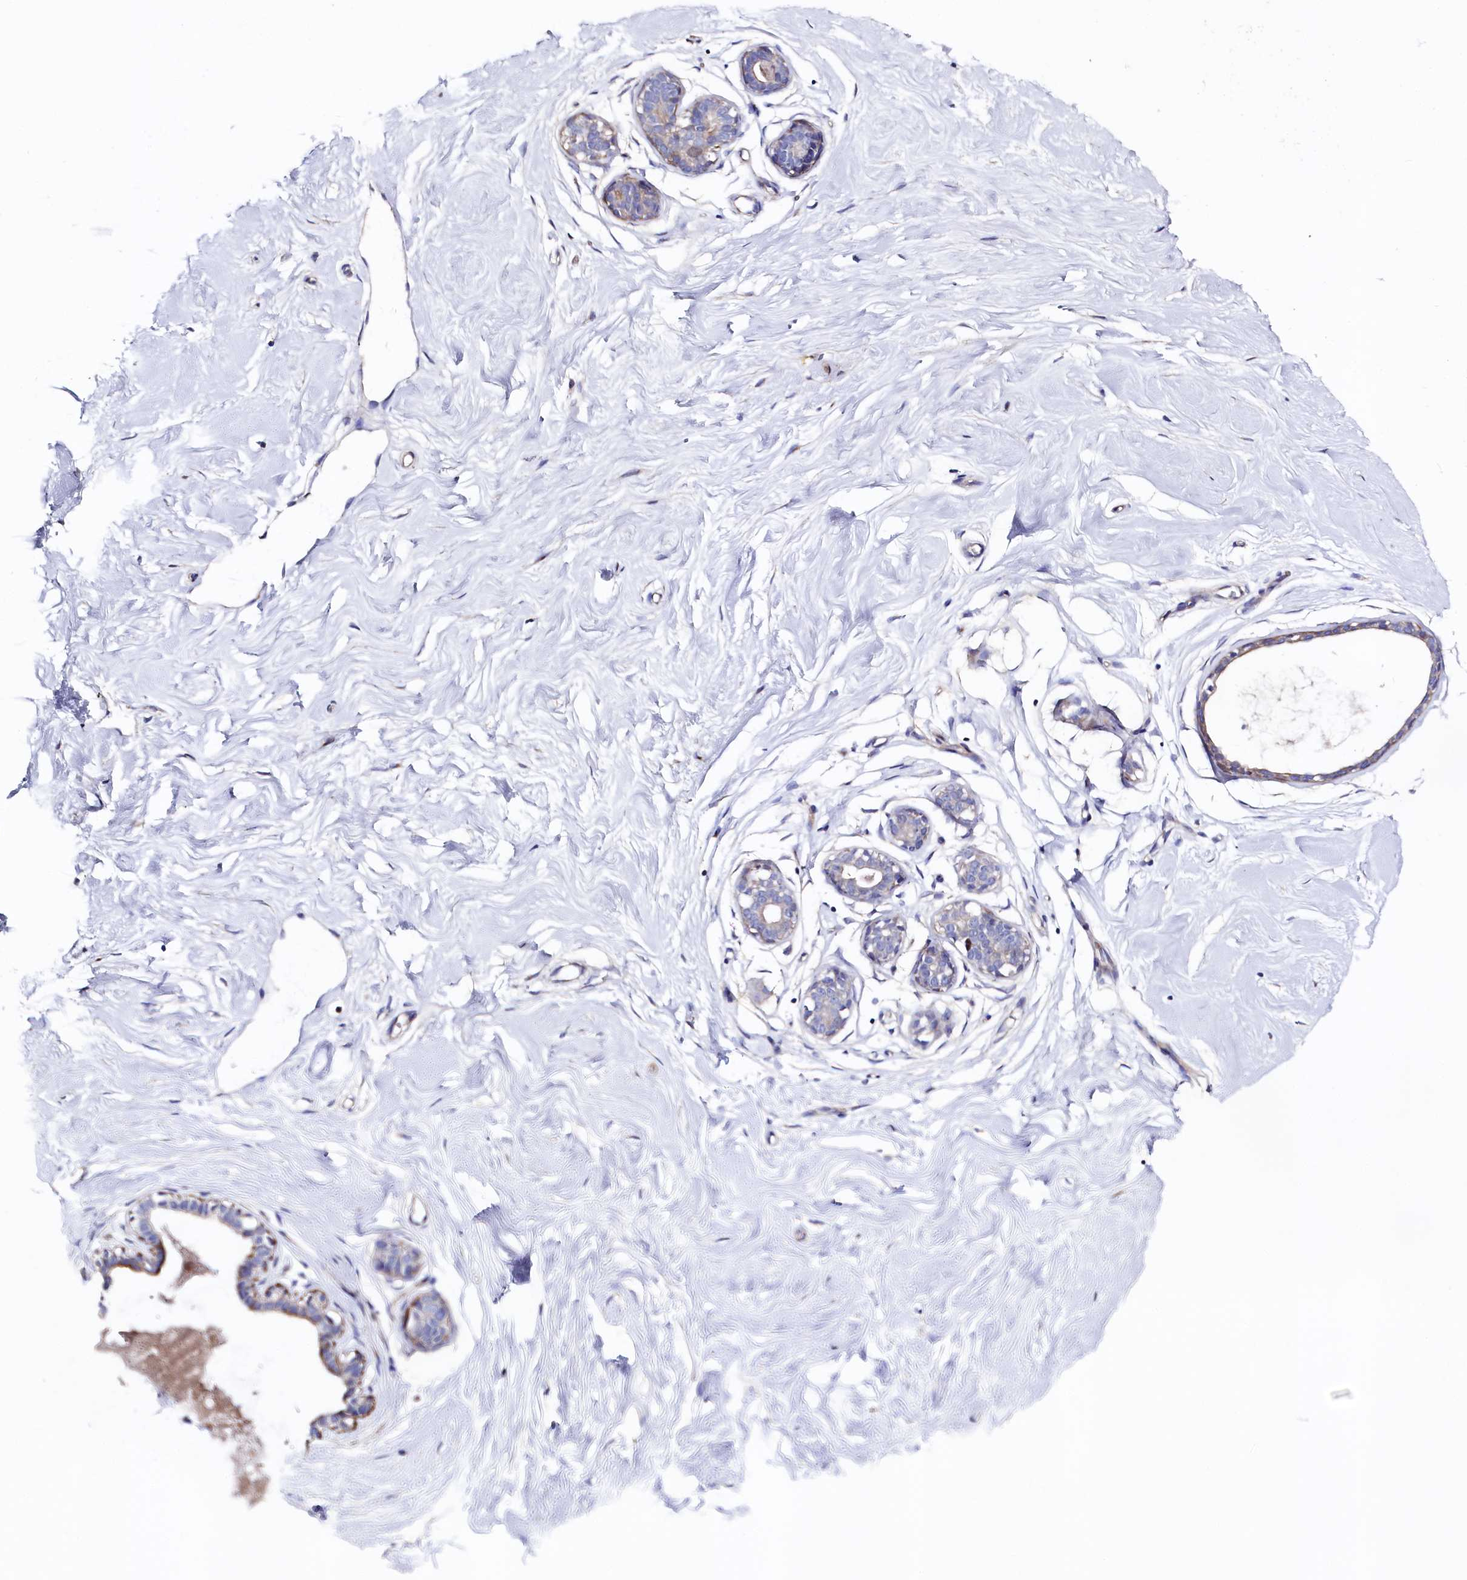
{"staining": {"intensity": "negative", "quantity": "none", "location": "none"}, "tissue": "breast", "cell_type": "Adipocytes", "image_type": "normal", "snomed": [{"axis": "morphology", "description": "Normal tissue, NOS"}, {"axis": "morphology", "description": "Adenoma, NOS"}, {"axis": "topography", "description": "Breast"}], "caption": "The image reveals no significant staining in adipocytes of breast.", "gene": "WNT8A", "patient": {"sex": "female", "age": 23}}